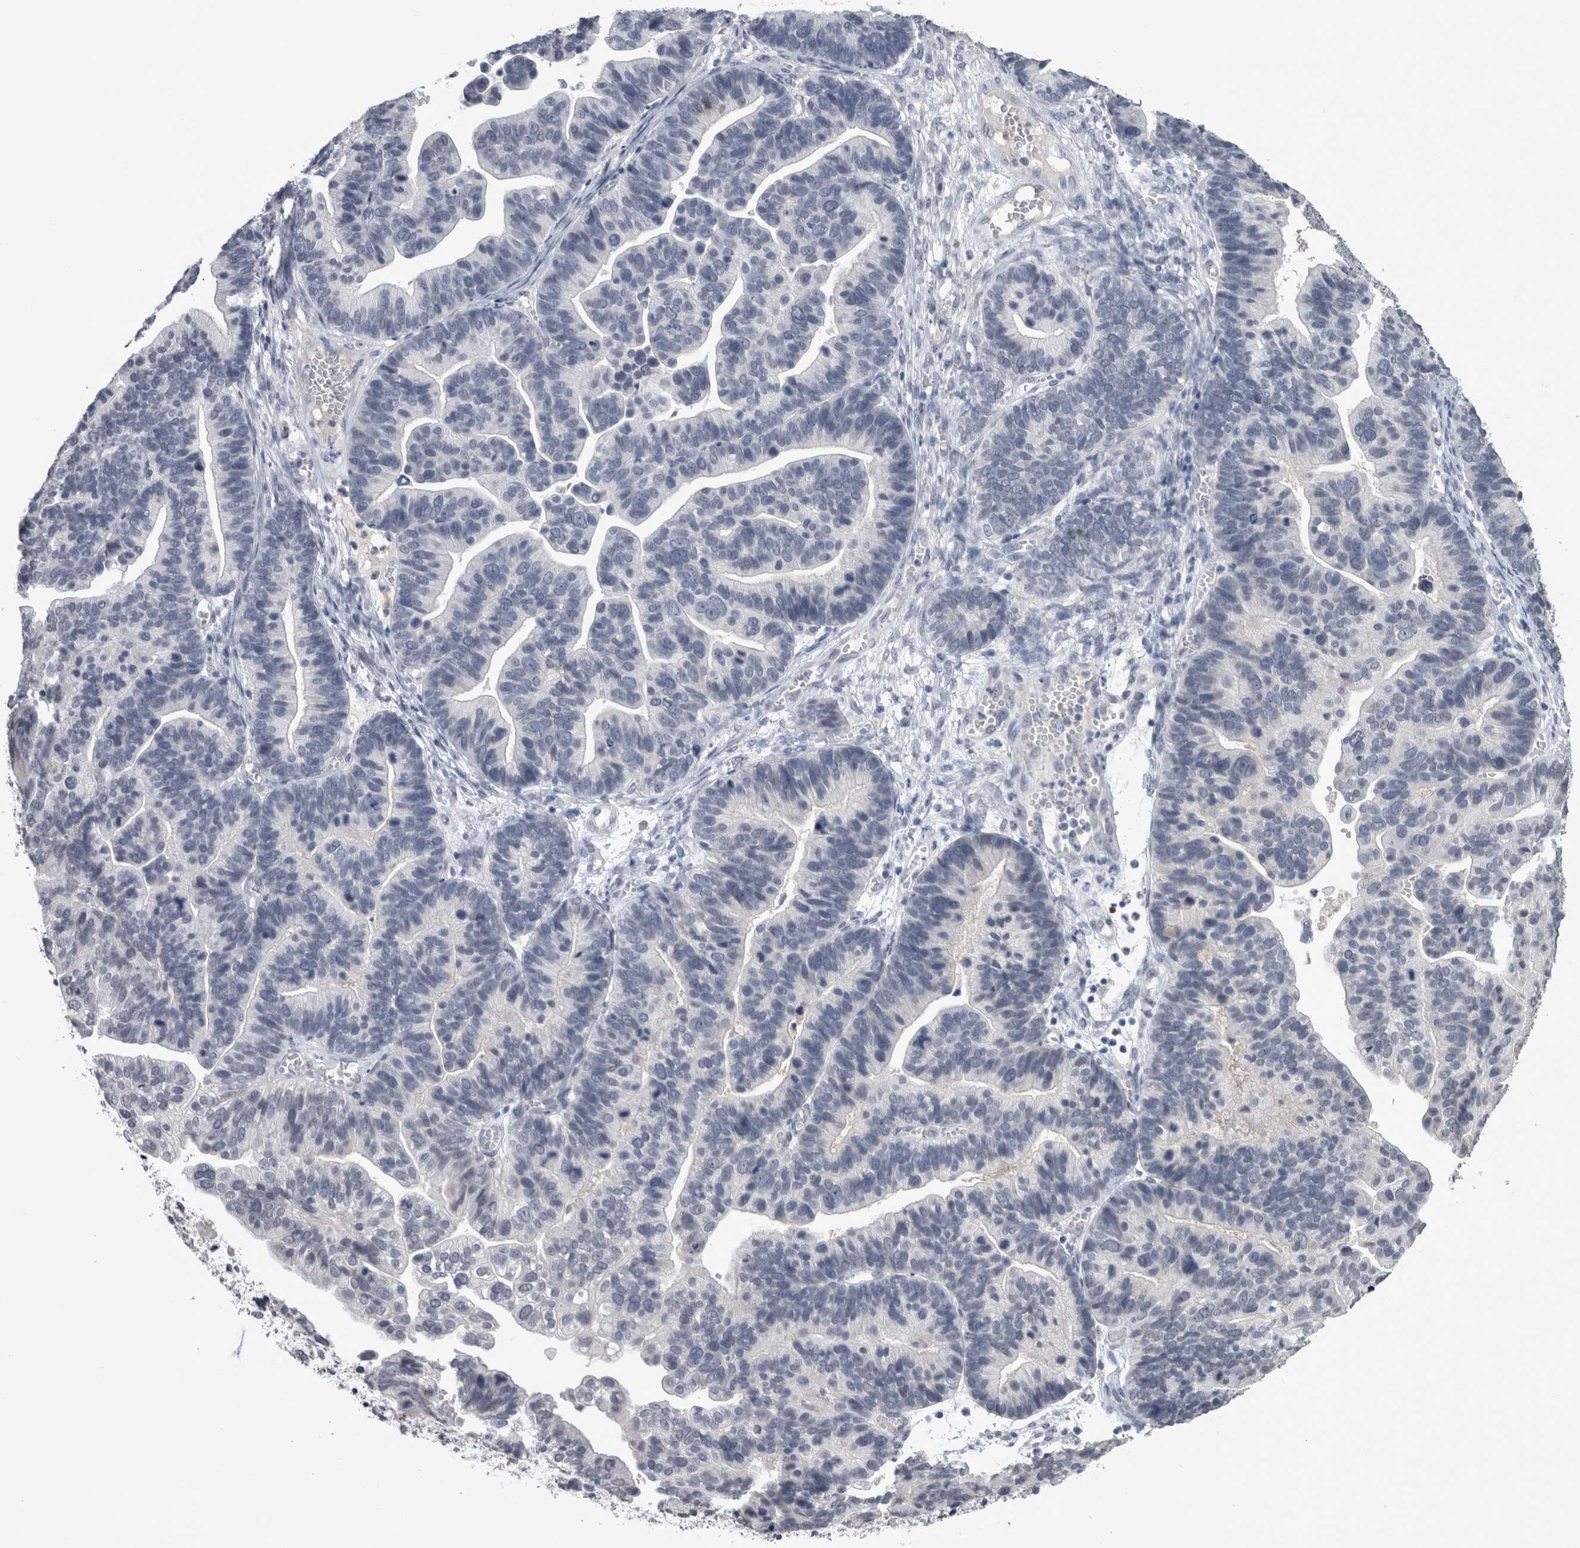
{"staining": {"intensity": "negative", "quantity": "none", "location": "none"}, "tissue": "ovarian cancer", "cell_type": "Tumor cells", "image_type": "cancer", "snomed": [{"axis": "morphology", "description": "Cystadenocarcinoma, serous, NOS"}, {"axis": "topography", "description": "Ovary"}], "caption": "Ovarian cancer was stained to show a protein in brown. There is no significant staining in tumor cells.", "gene": "PAX5", "patient": {"sex": "female", "age": 56}}